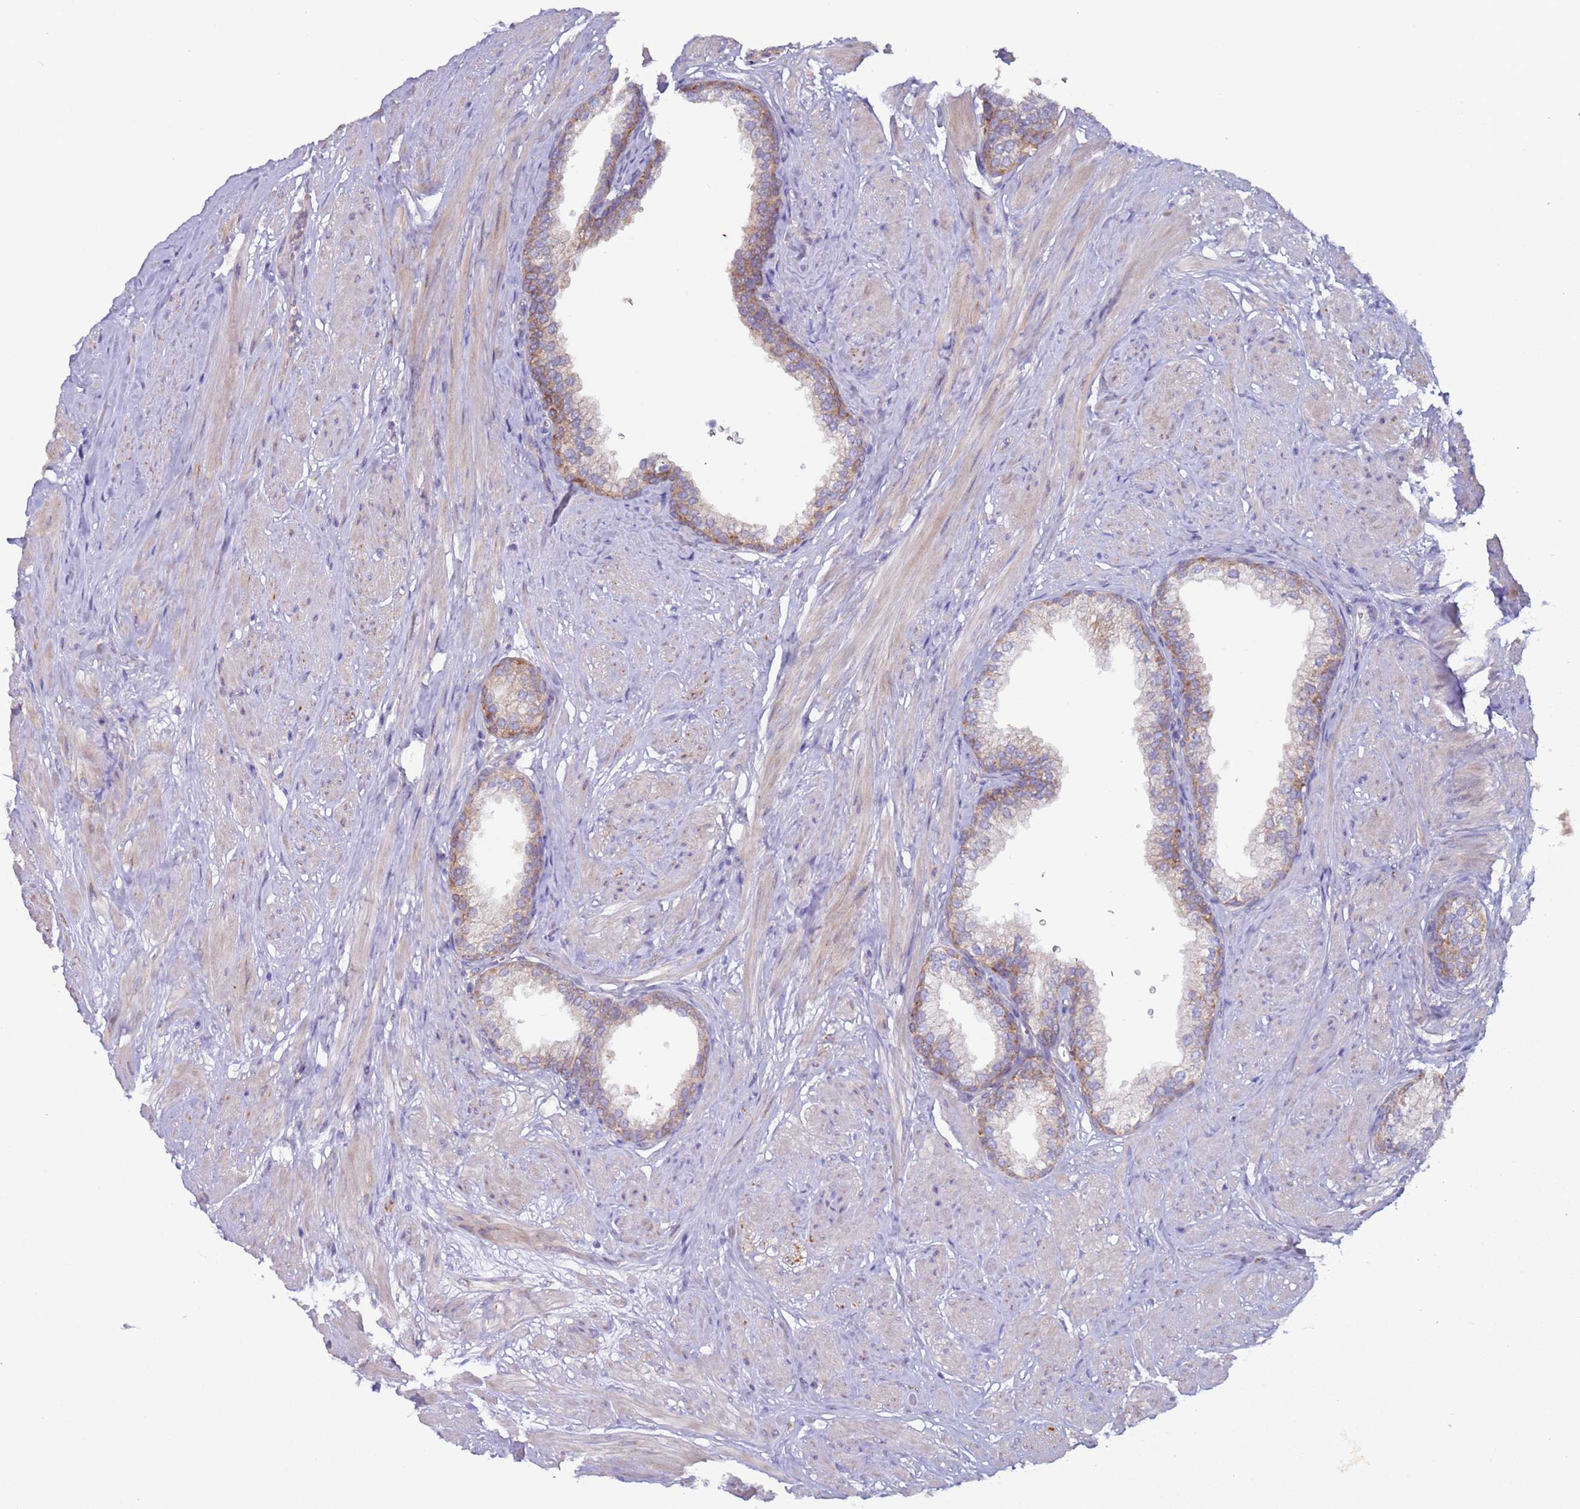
{"staining": {"intensity": "moderate", "quantity": "25%-75%", "location": "cytoplasmic/membranous"}, "tissue": "prostate", "cell_type": "Glandular cells", "image_type": "normal", "snomed": [{"axis": "morphology", "description": "Normal tissue, NOS"}, {"axis": "morphology", "description": "Urothelial carcinoma, Low grade"}, {"axis": "topography", "description": "Urinary bladder"}, {"axis": "topography", "description": "Prostate"}], "caption": "Human prostate stained with a brown dye reveals moderate cytoplasmic/membranous positive expression in about 25%-75% of glandular cells.", "gene": "UQCRQ", "patient": {"sex": "male", "age": 60}}